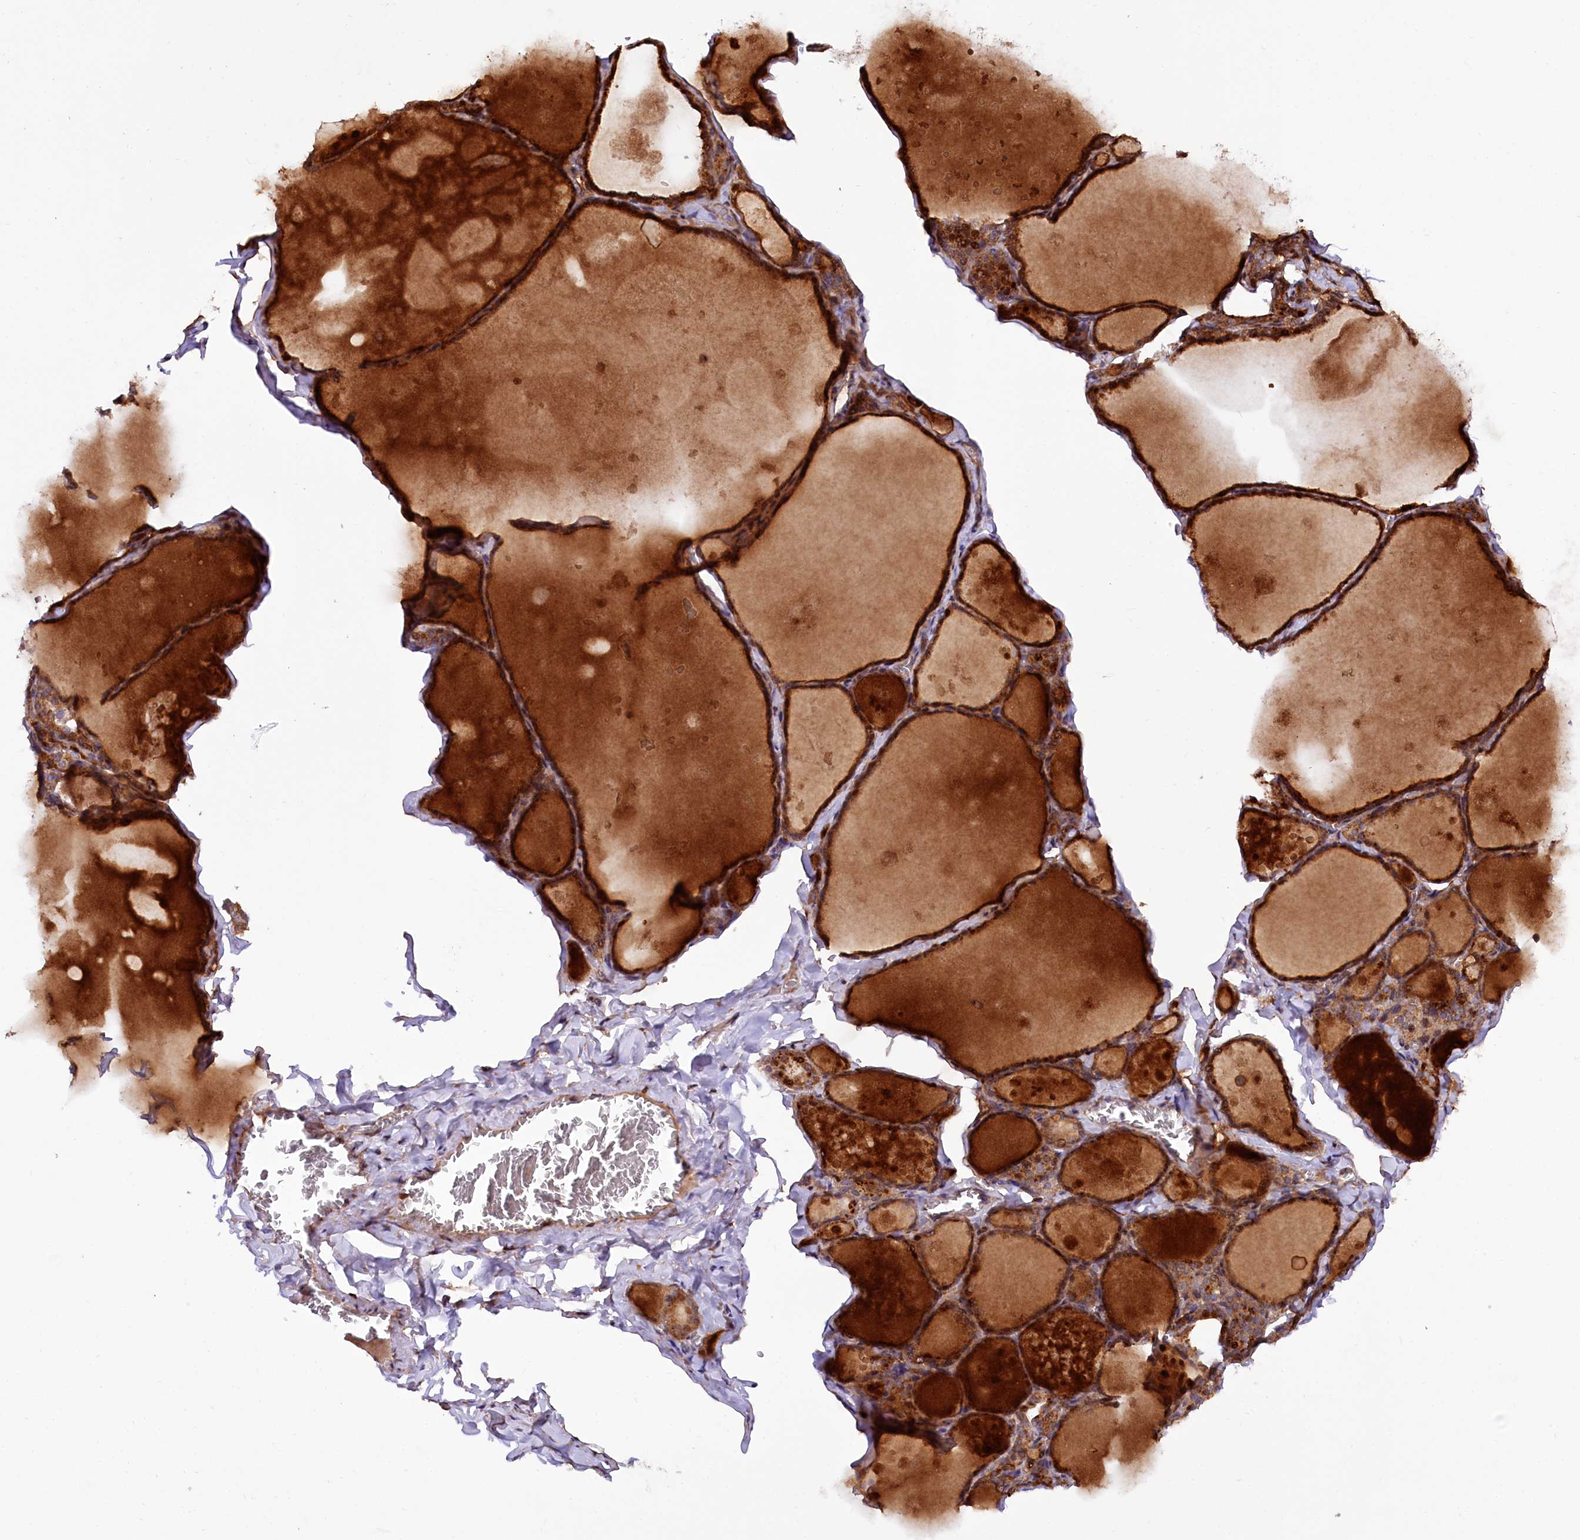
{"staining": {"intensity": "strong", "quantity": ">75%", "location": "cytoplasmic/membranous,nuclear"}, "tissue": "thyroid gland", "cell_type": "Glandular cells", "image_type": "normal", "snomed": [{"axis": "morphology", "description": "Normal tissue, NOS"}, {"axis": "topography", "description": "Thyroid gland"}], "caption": "A high-resolution photomicrograph shows immunohistochemistry (IHC) staining of unremarkable thyroid gland, which demonstrates strong cytoplasmic/membranous,nuclear expression in approximately >75% of glandular cells.", "gene": "PDZRN3", "patient": {"sex": "male", "age": 56}}